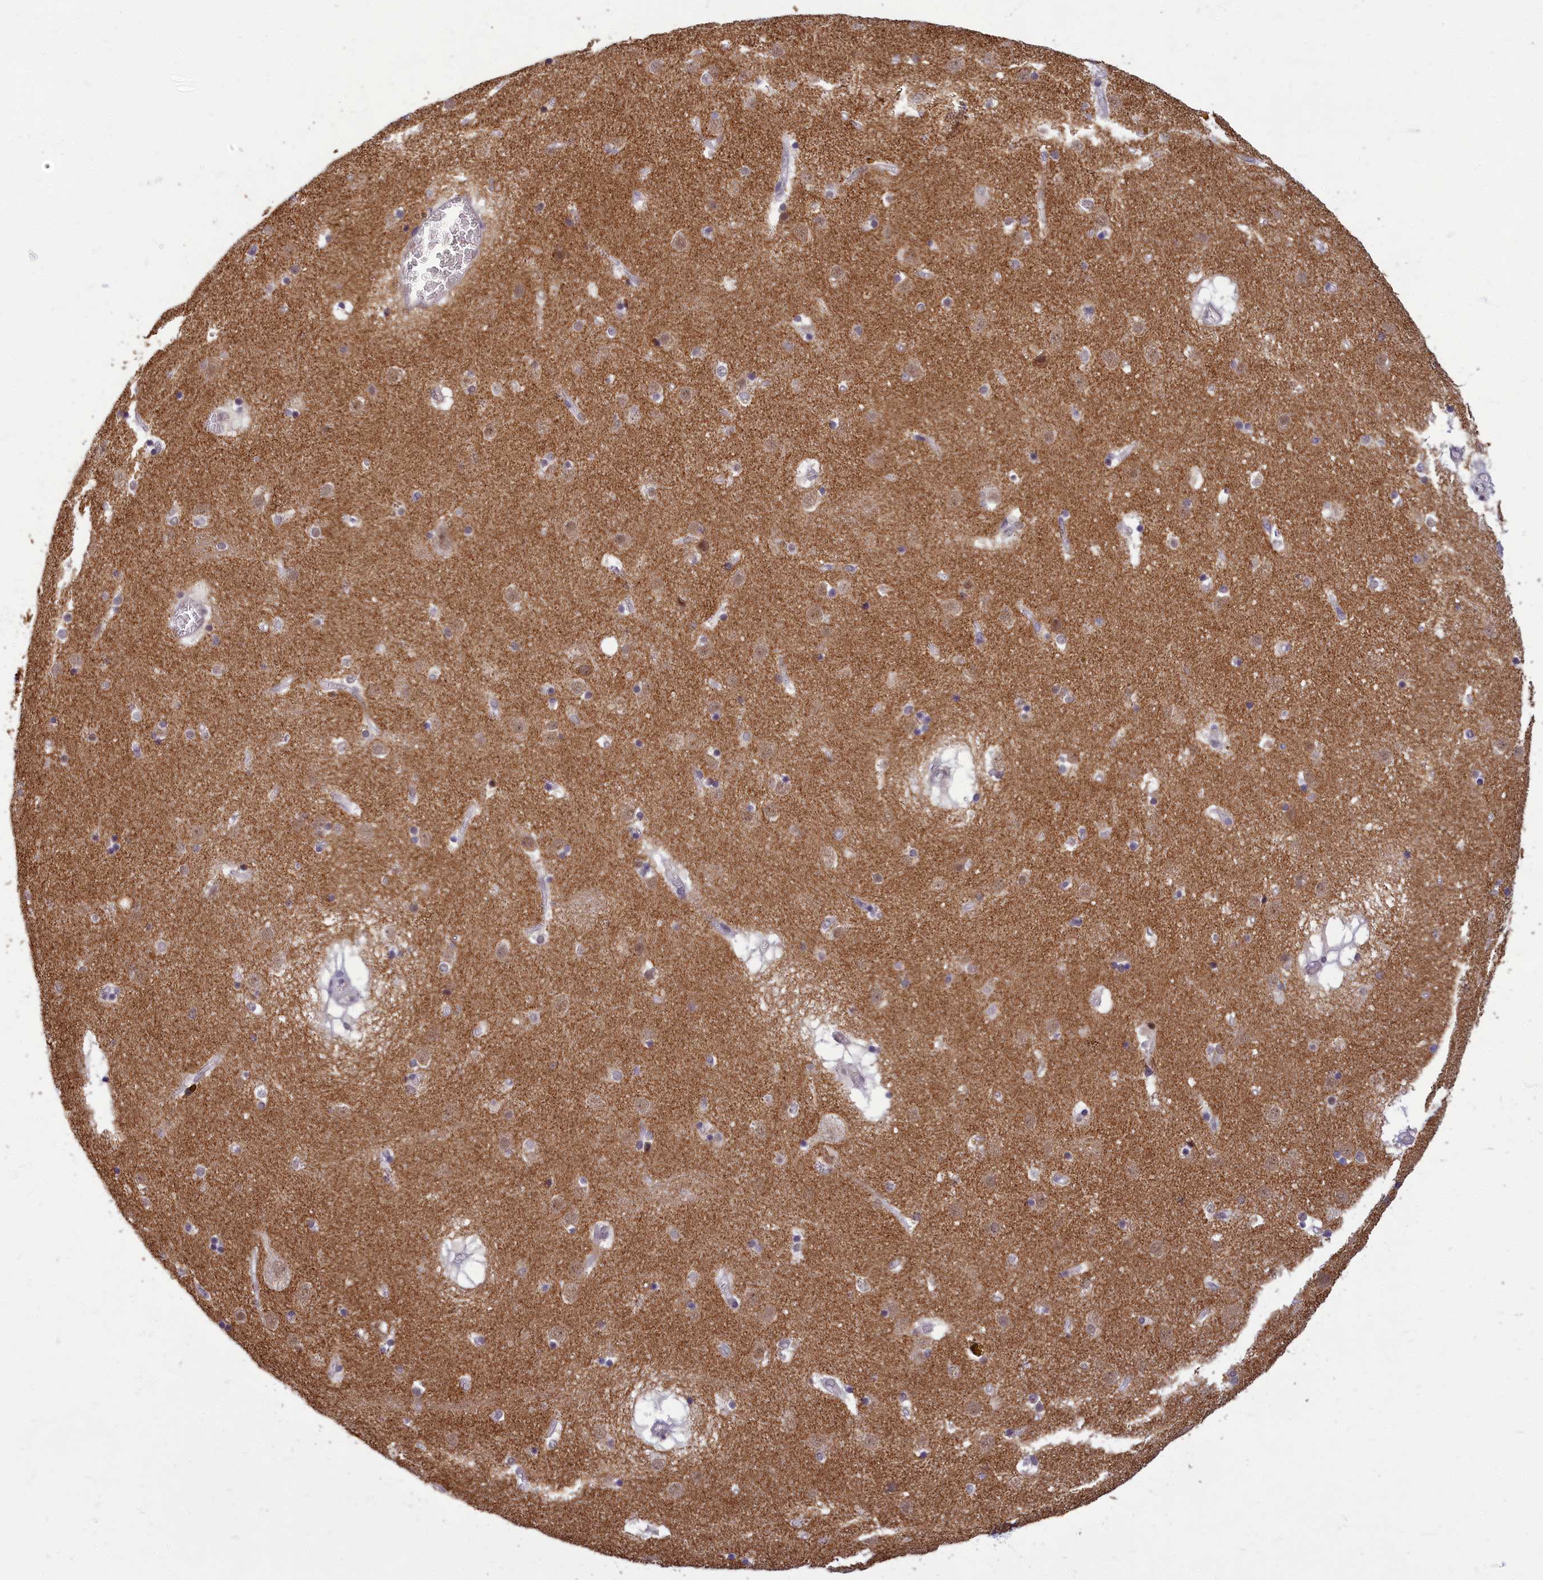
{"staining": {"intensity": "moderate", "quantity": "<25%", "location": "nuclear"}, "tissue": "caudate", "cell_type": "Glial cells", "image_type": "normal", "snomed": [{"axis": "morphology", "description": "Normal tissue, NOS"}, {"axis": "topography", "description": "Lateral ventricle wall"}], "caption": "High-magnification brightfield microscopy of normal caudate stained with DAB (3,3'-diaminobenzidine) (brown) and counterstained with hematoxylin (blue). glial cells exhibit moderate nuclear staining is seen in about<25% of cells.", "gene": "EARS2", "patient": {"sex": "male", "age": 70}}